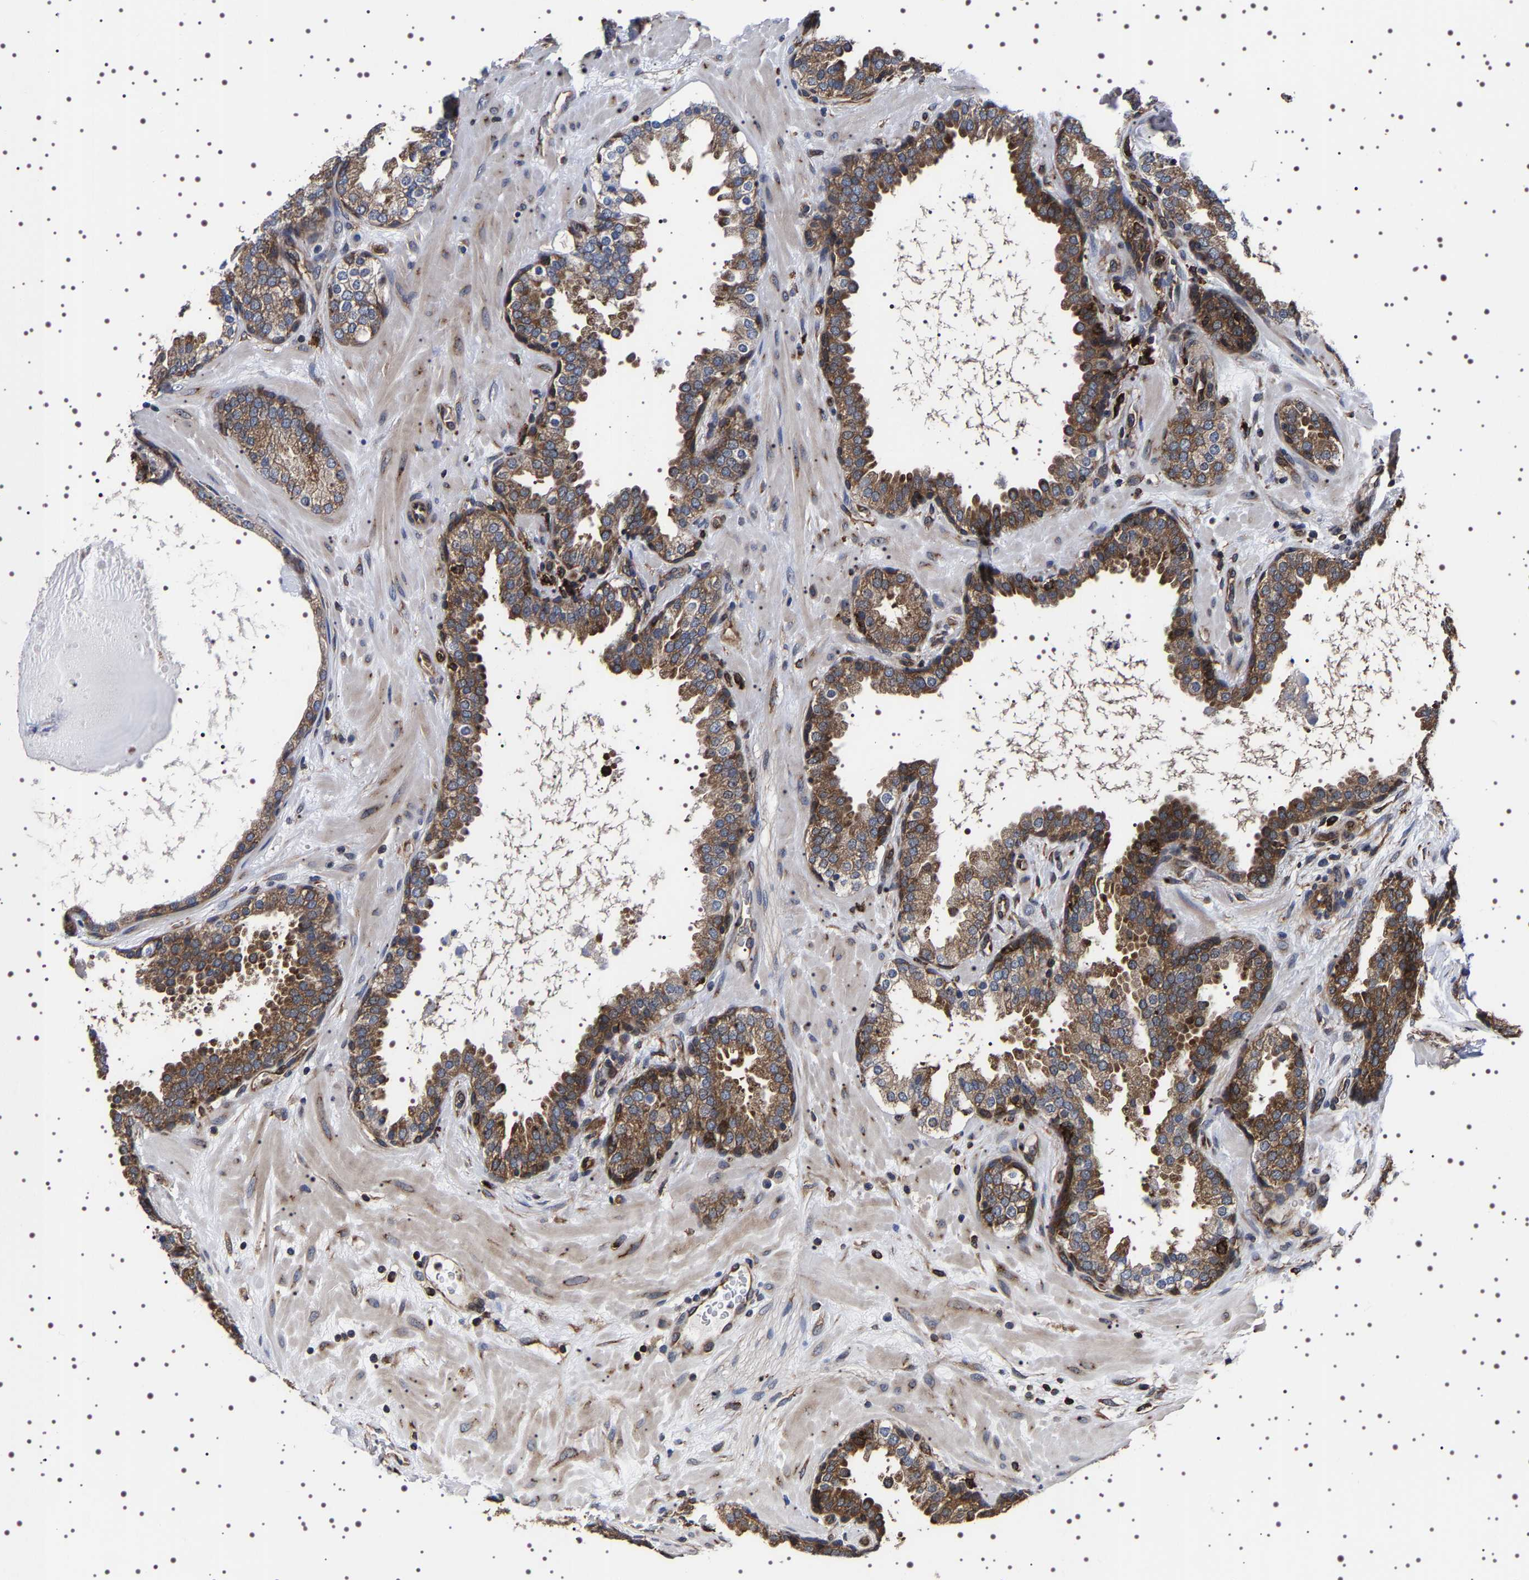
{"staining": {"intensity": "strong", "quantity": "25%-75%", "location": "cytoplasmic/membranous"}, "tissue": "prostate", "cell_type": "Glandular cells", "image_type": "normal", "snomed": [{"axis": "morphology", "description": "Normal tissue, NOS"}, {"axis": "topography", "description": "Prostate"}], "caption": "The histopathology image demonstrates a brown stain indicating the presence of a protein in the cytoplasmic/membranous of glandular cells in prostate.", "gene": "DARS1", "patient": {"sex": "male", "age": 51}}